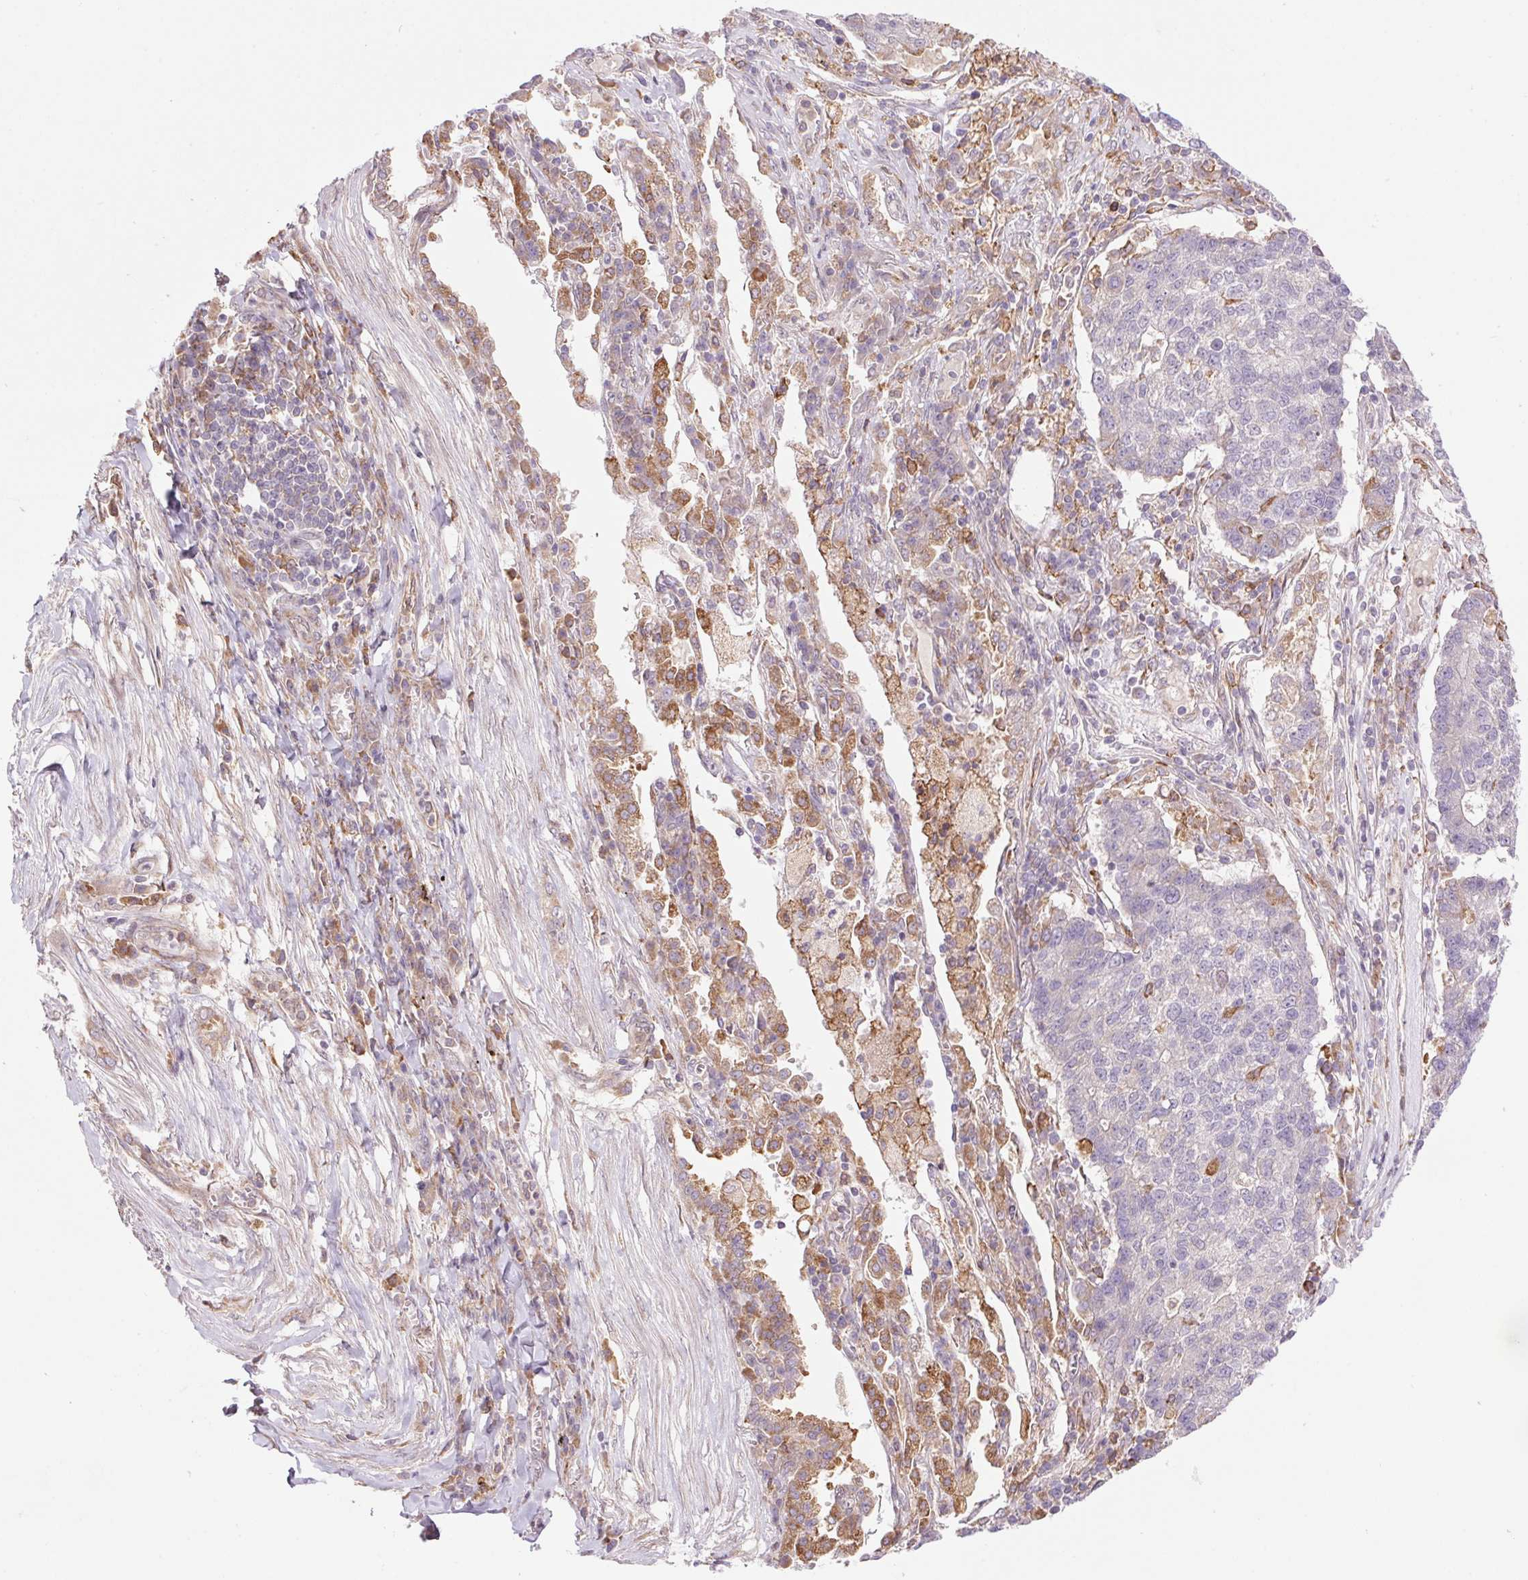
{"staining": {"intensity": "negative", "quantity": "none", "location": "none"}, "tissue": "lung cancer", "cell_type": "Tumor cells", "image_type": "cancer", "snomed": [{"axis": "morphology", "description": "Adenocarcinoma, NOS"}, {"axis": "topography", "description": "Lung"}], "caption": "IHC image of neoplastic tissue: adenocarcinoma (lung) stained with DAB (3,3'-diaminobenzidine) shows no significant protein staining in tumor cells.", "gene": "KLHL20", "patient": {"sex": "male", "age": 57}}